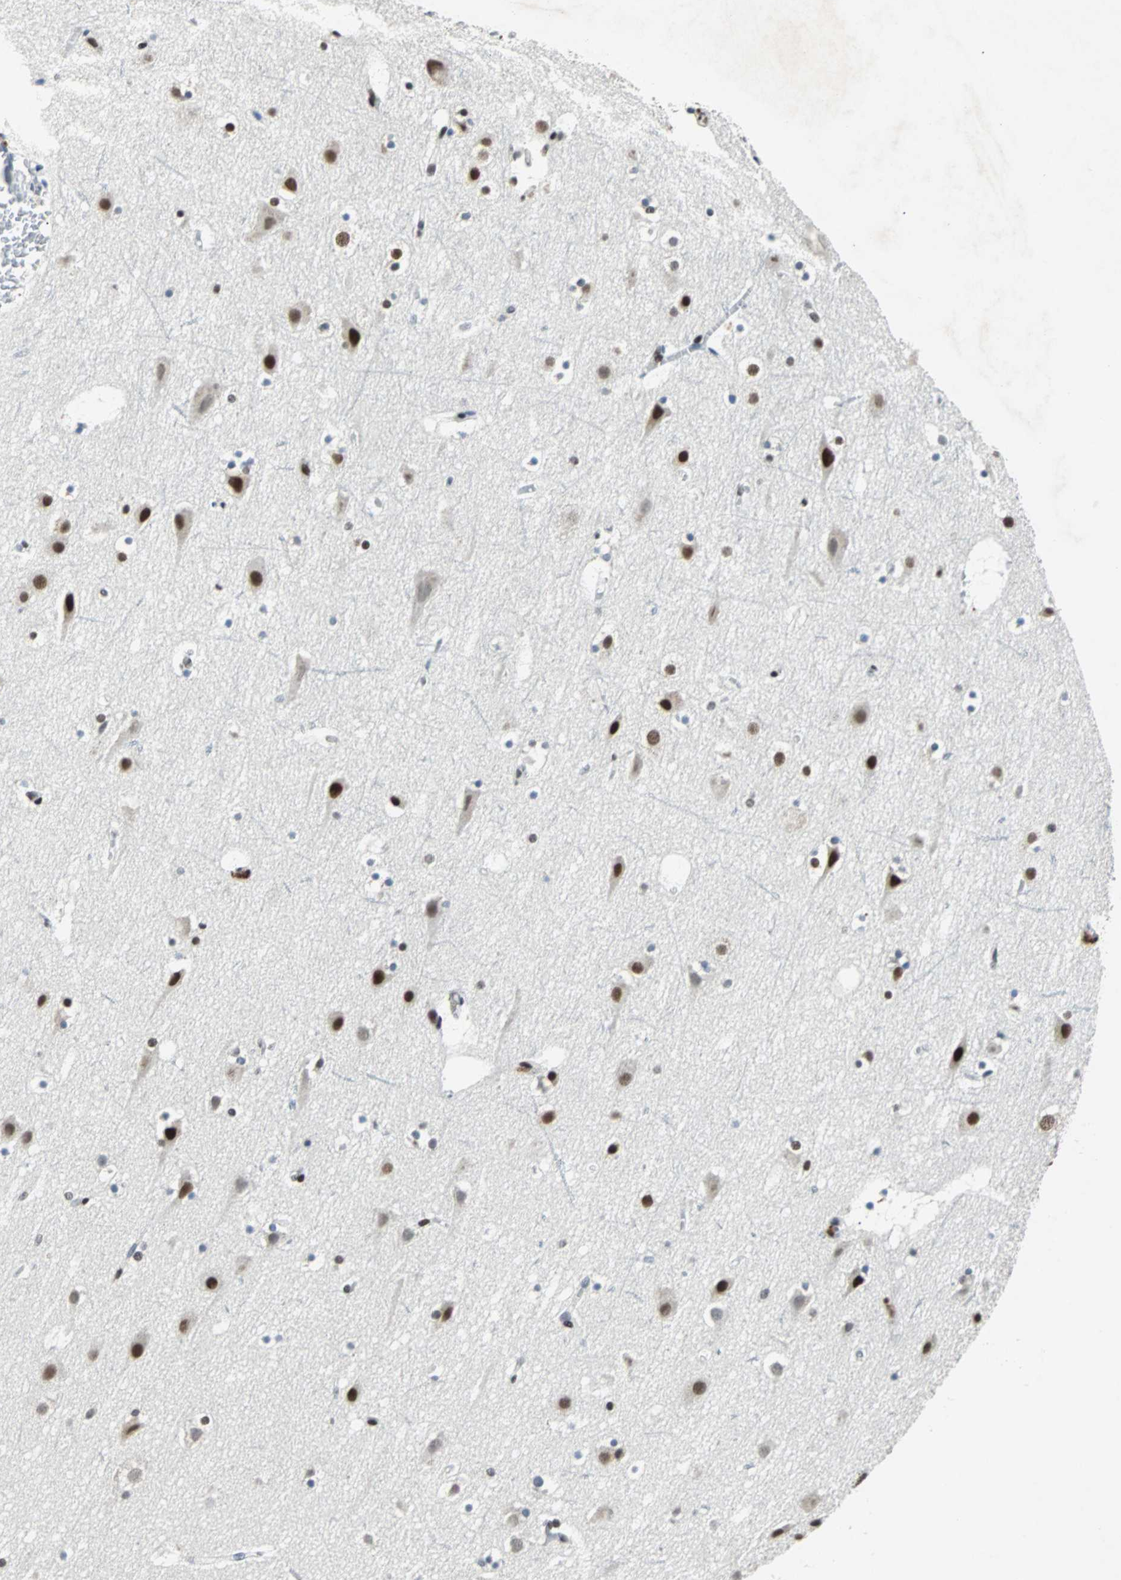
{"staining": {"intensity": "moderate", "quantity": "25%-75%", "location": "nuclear"}, "tissue": "cerebral cortex", "cell_type": "Endothelial cells", "image_type": "normal", "snomed": [{"axis": "morphology", "description": "Normal tissue, NOS"}, {"axis": "topography", "description": "Cerebral cortex"}], "caption": "Cerebral cortex stained with IHC exhibits moderate nuclear staining in about 25%-75% of endothelial cells.", "gene": "GATAD2A", "patient": {"sex": "male", "age": 45}}